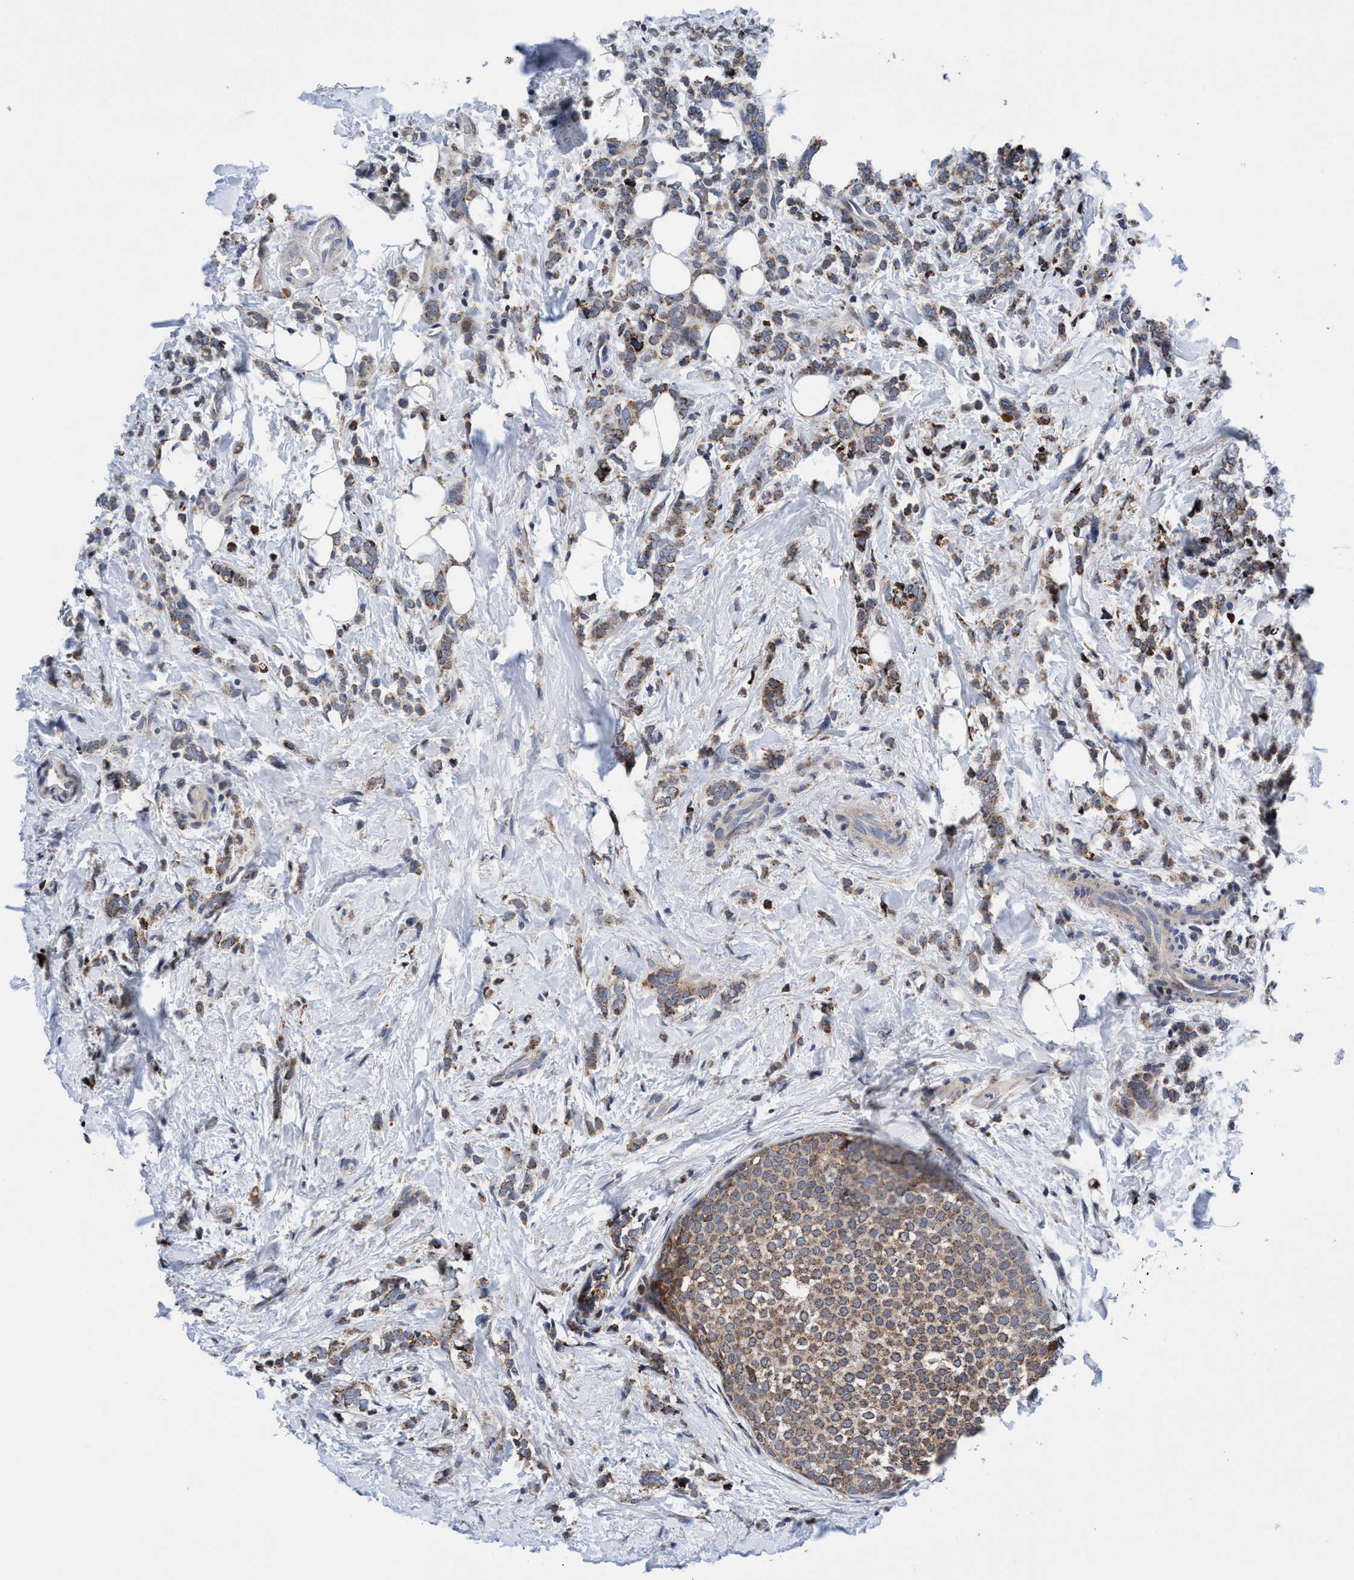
{"staining": {"intensity": "moderate", "quantity": ">75%", "location": "cytoplasmic/membranous"}, "tissue": "breast cancer", "cell_type": "Tumor cells", "image_type": "cancer", "snomed": [{"axis": "morphology", "description": "Lobular carcinoma"}, {"axis": "topography", "description": "Breast"}], "caption": "Immunohistochemical staining of breast cancer shows medium levels of moderate cytoplasmic/membranous protein positivity in approximately >75% of tumor cells.", "gene": "AGAP2", "patient": {"sex": "female", "age": 50}}